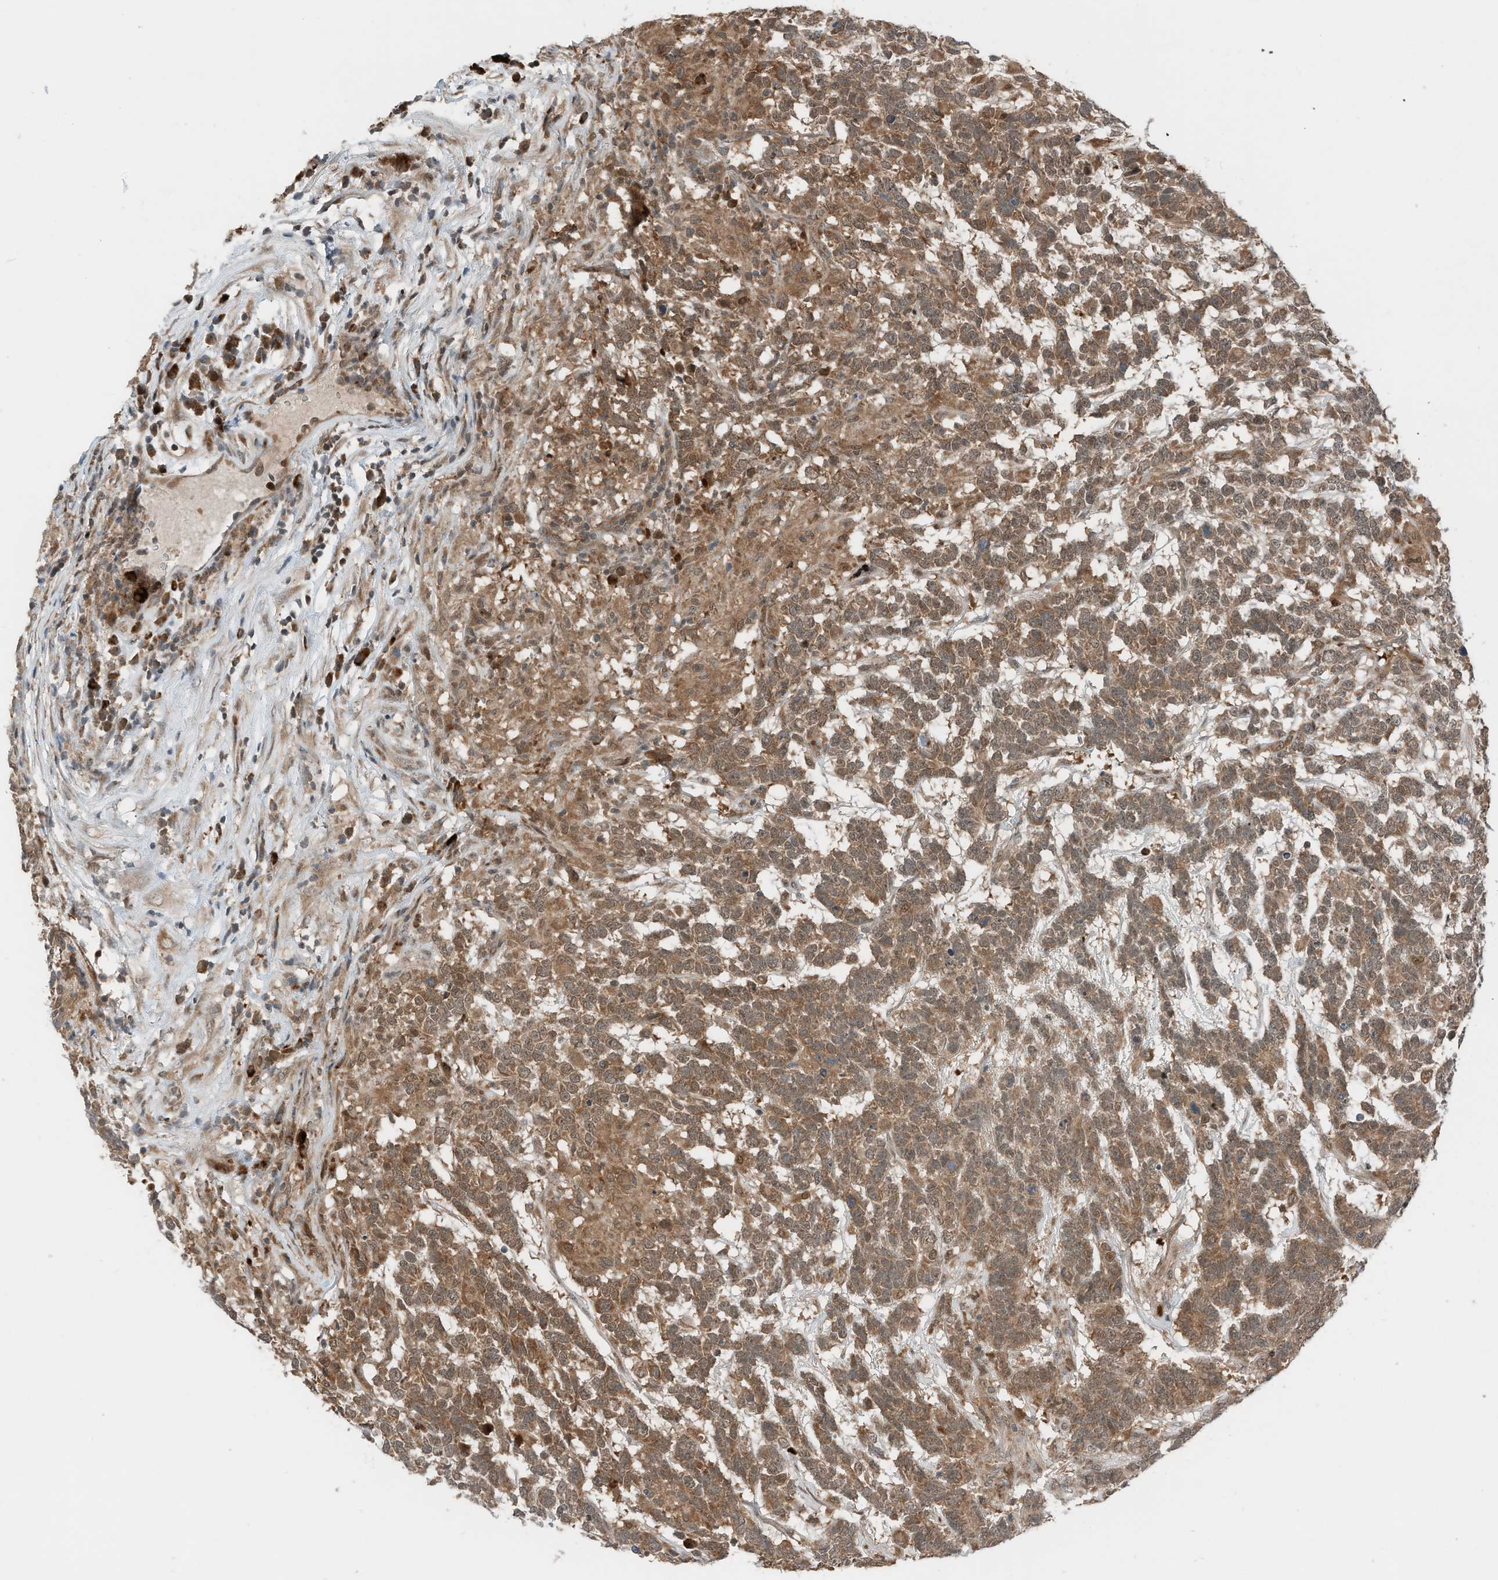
{"staining": {"intensity": "moderate", "quantity": ">75%", "location": "cytoplasmic/membranous,nuclear"}, "tissue": "testis cancer", "cell_type": "Tumor cells", "image_type": "cancer", "snomed": [{"axis": "morphology", "description": "Carcinoma, Embryonal, NOS"}, {"axis": "topography", "description": "Testis"}], "caption": "Tumor cells show medium levels of moderate cytoplasmic/membranous and nuclear staining in approximately >75% of cells in testis cancer (embryonal carcinoma).", "gene": "RMND1", "patient": {"sex": "male", "age": 26}}